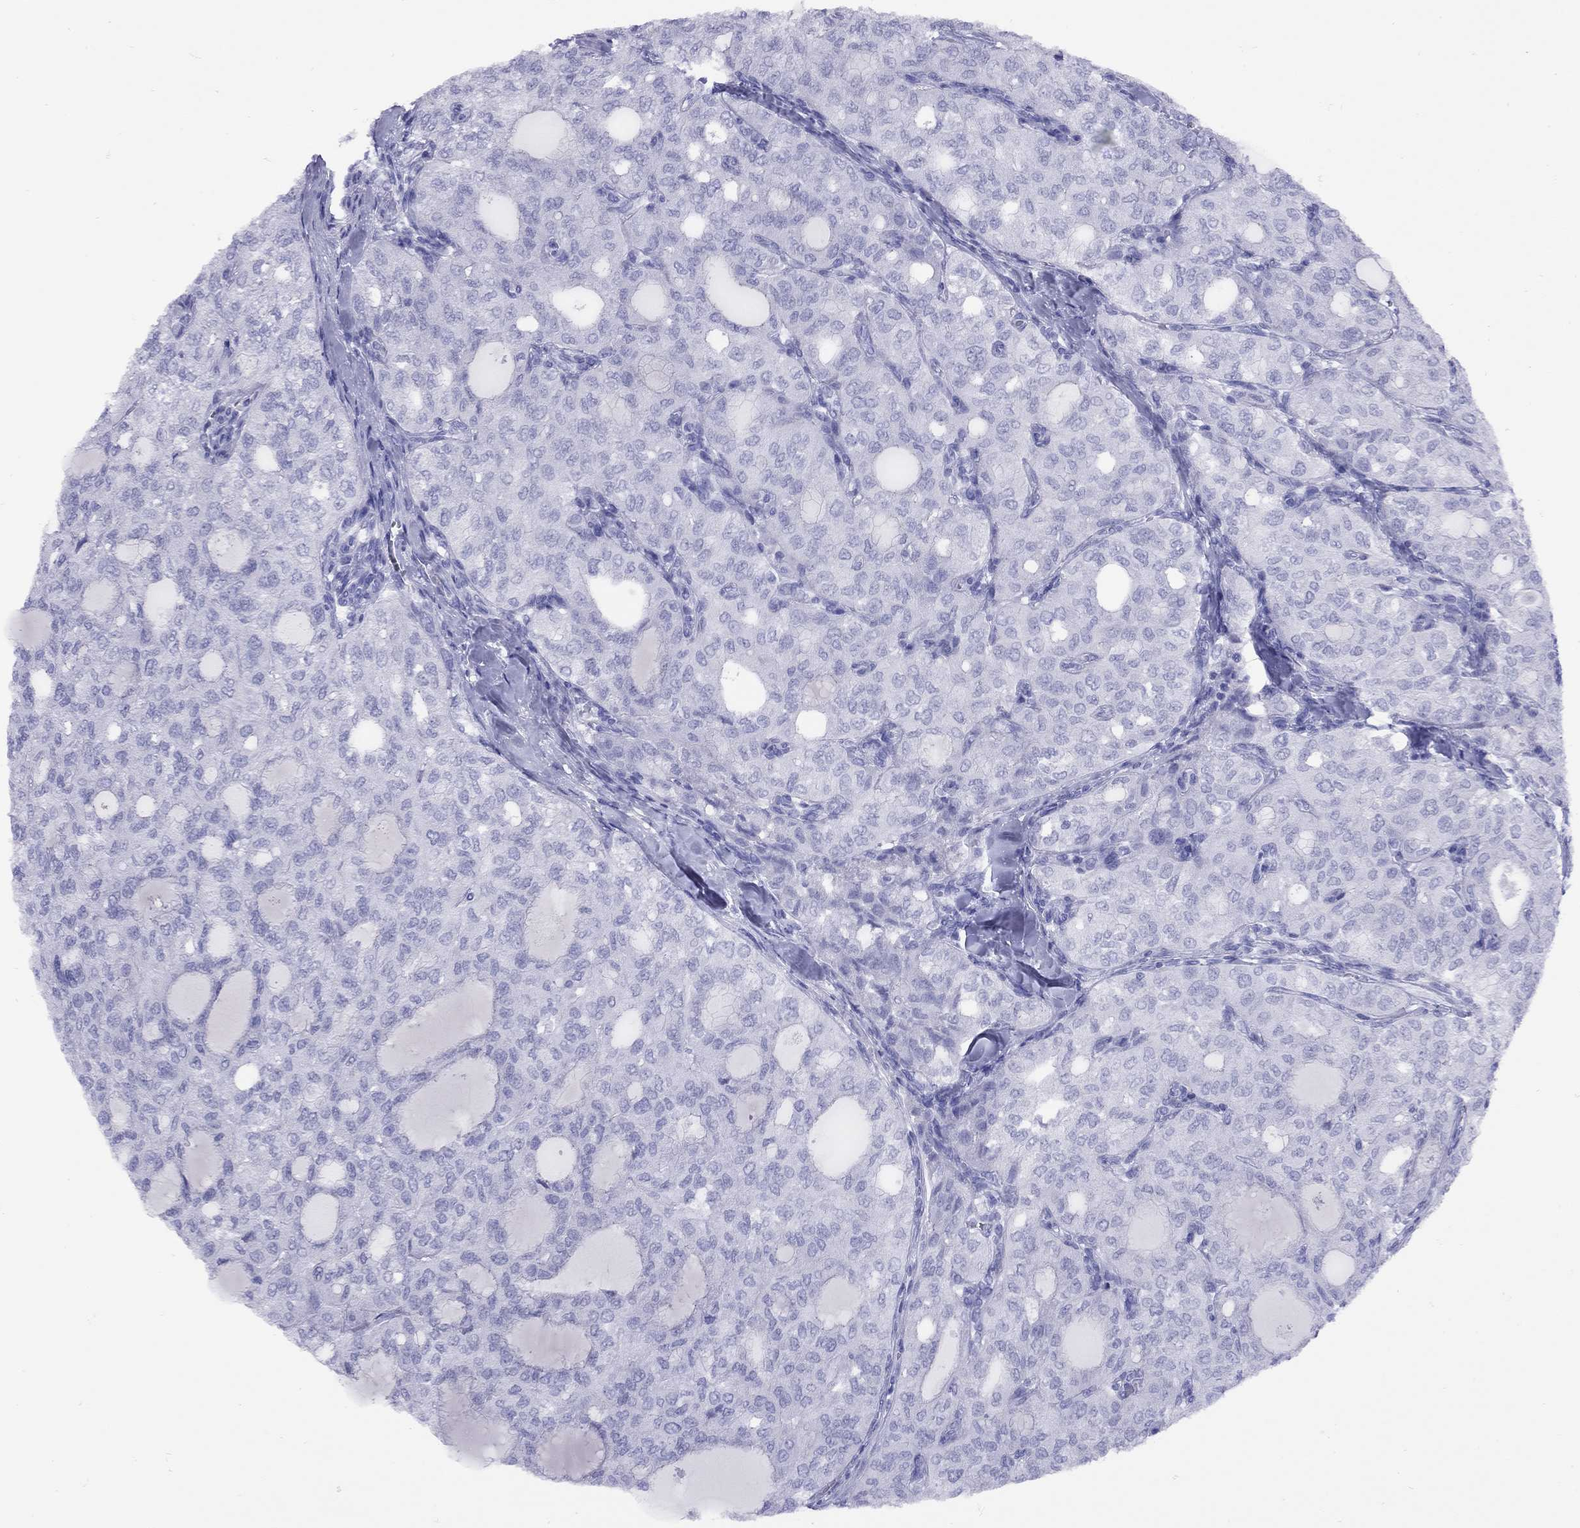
{"staining": {"intensity": "negative", "quantity": "none", "location": "none"}, "tissue": "thyroid cancer", "cell_type": "Tumor cells", "image_type": "cancer", "snomed": [{"axis": "morphology", "description": "Follicular adenoma carcinoma, NOS"}, {"axis": "topography", "description": "Thyroid gland"}], "caption": "Immunohistochemistry micrograph of human follicular adenoma carcinoma (thyroid) stained for a protein (brown), which demonstrates no expression in tumor cells.", "gene": "GRIA2", "patient": {"sex": "male", "age": 75}}